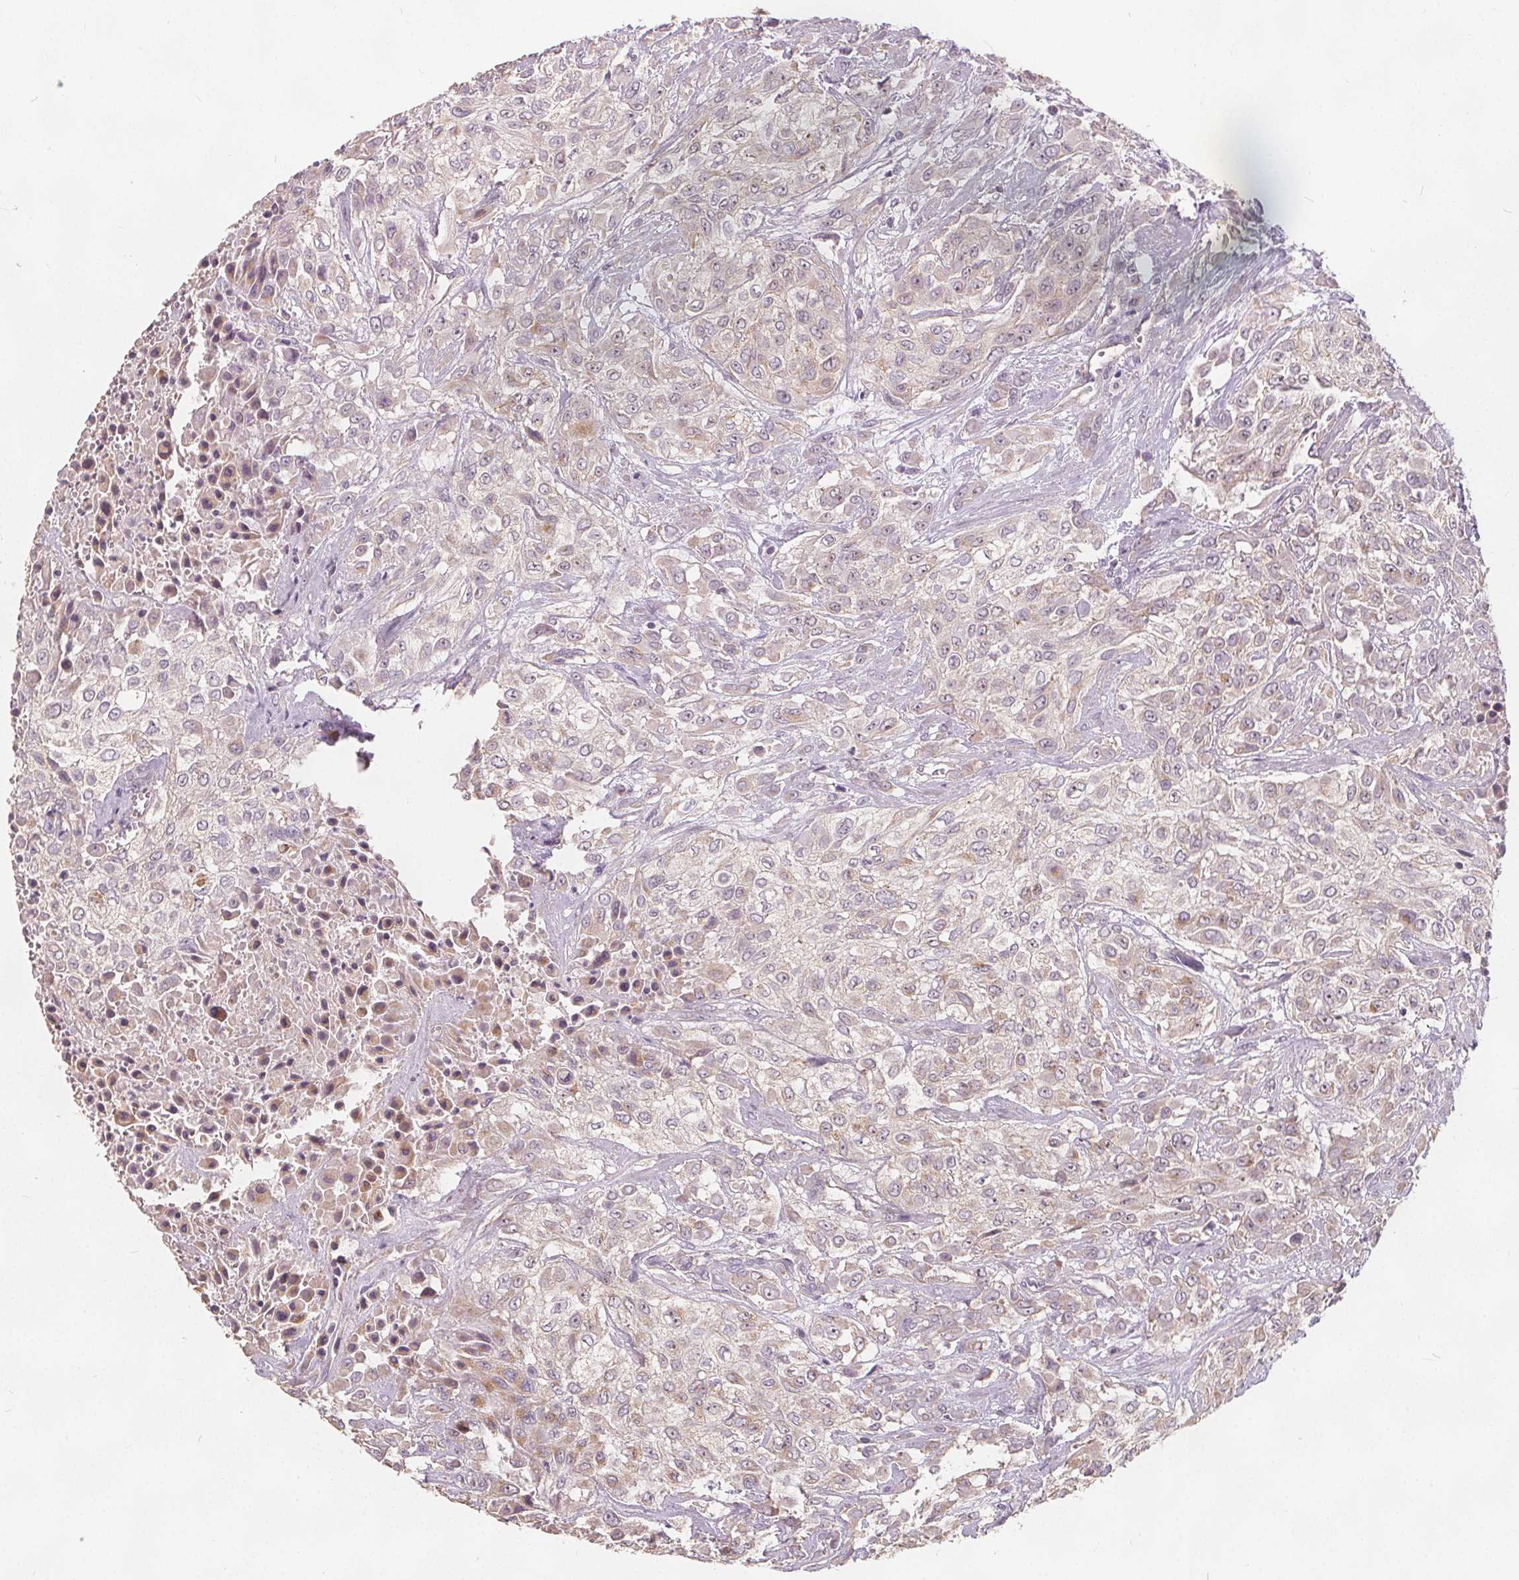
{"staining": {"intensity": "weak", "quantity": "<25%", "location": "cytoplasmic/membranous"}, "tissue": "urothelial cancer", "cell_type": "Tumor cells", "image_type": "cancer", "snomed": [{"axis": "morphology", "description": "Urothelial carcinoma, High grade"}, {"axis": "topography", "description": "Urinary bladder"}], "caption": "IHC of human high-grade urothelial carcinoma exhibits no positivity in tumor cells.", "gene": "DRC3", "patient": {"sex": "male", "age": 57}}